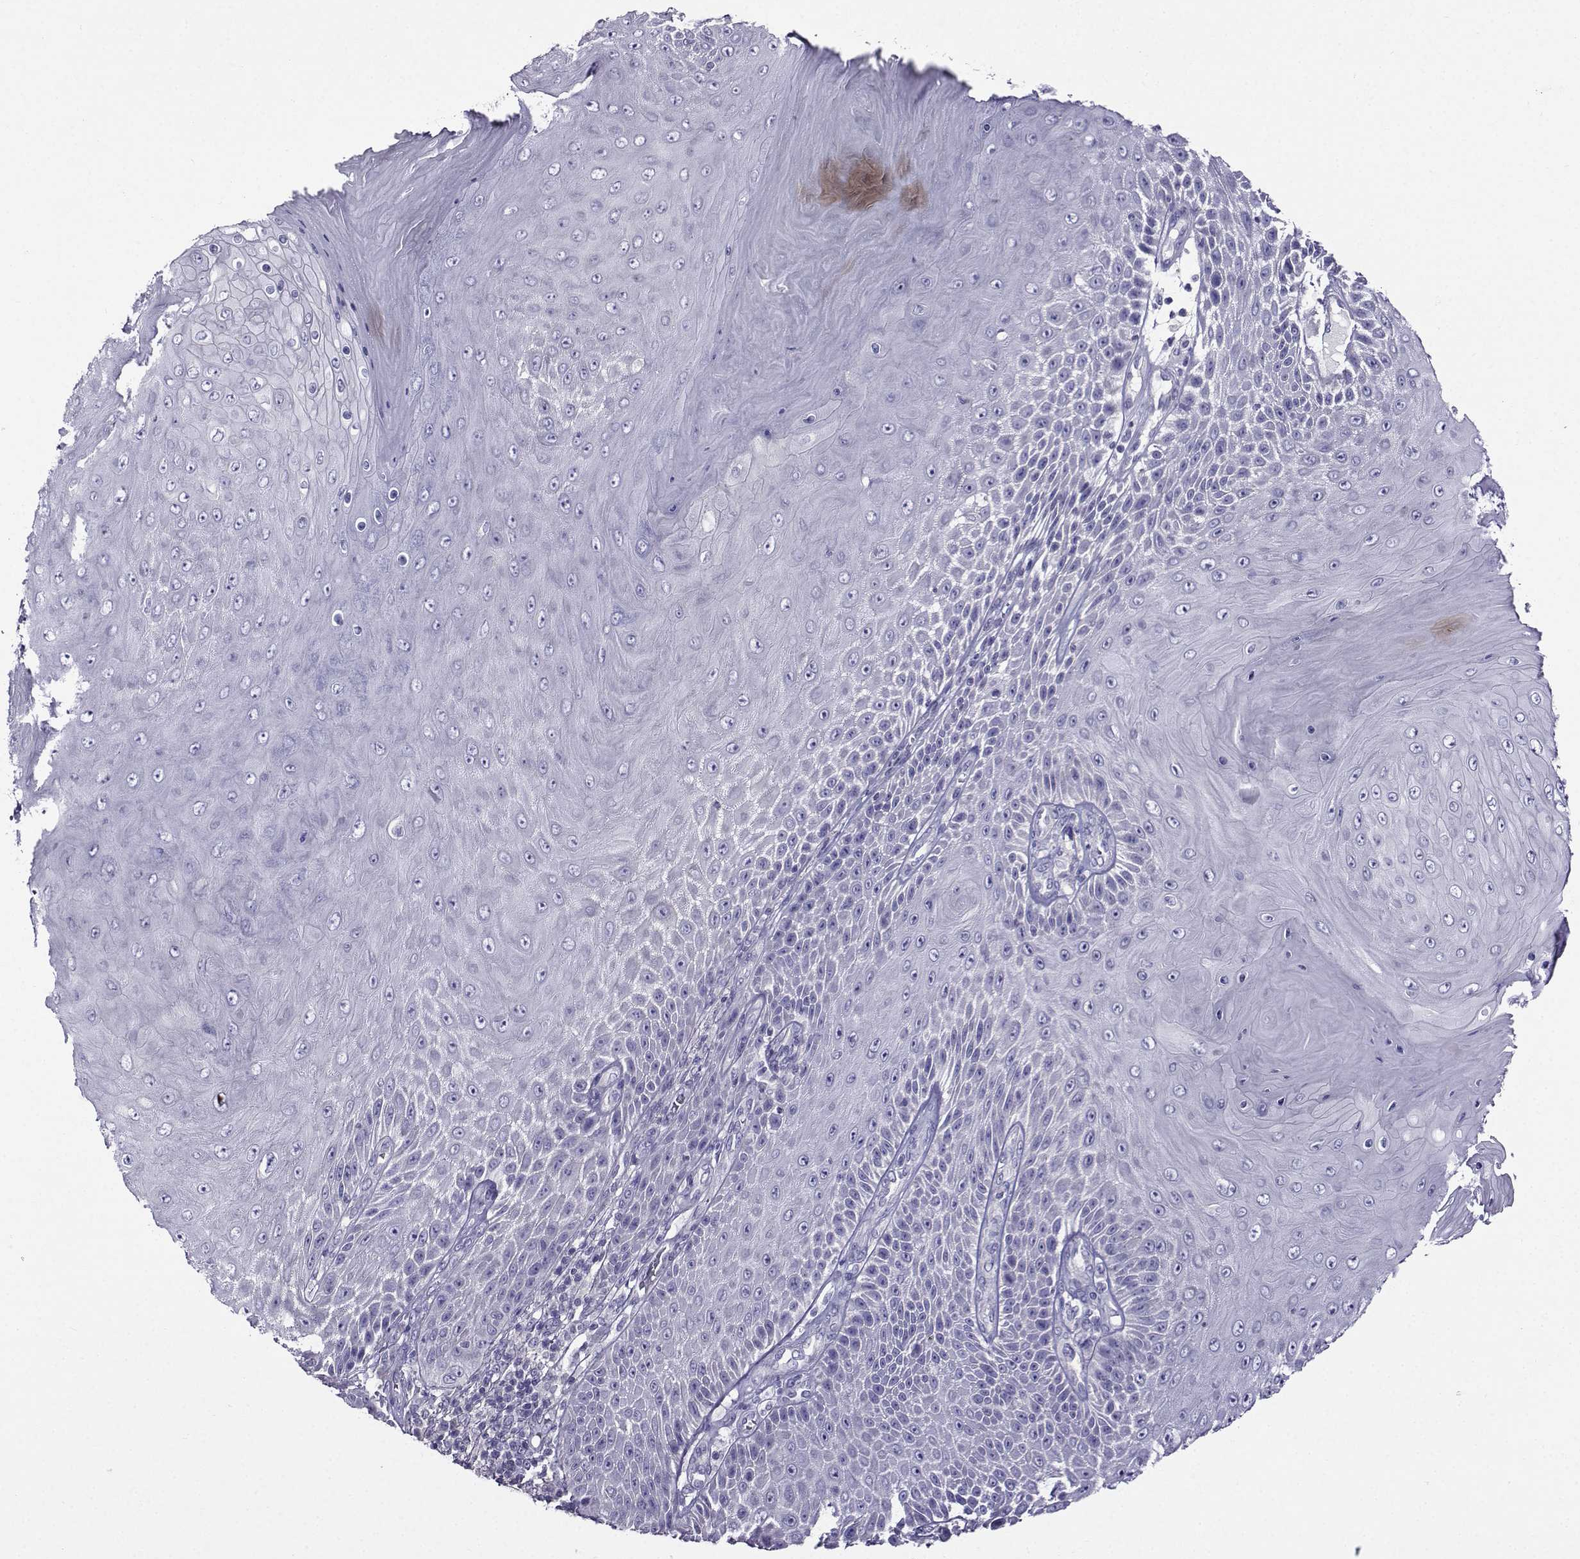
{"staining": {"intensity": "negative", "quantity": "none", "location": "none"}, "tissue": "skin cancer", "cell_type": "Tumor cells", "image_type": "cancer", "snomed": [{"axis": "morphology", "description": "Squamous cell carcinoma, NOS"}, {"axis": "topography", "description": "Skin"}], "caption": "An image of skin squamous cell carcinoma stained for a protein exhibits no brown staining in tumor cells.", "gene": "TMEM266", "patient": {"sex": "male", "age": 62}}